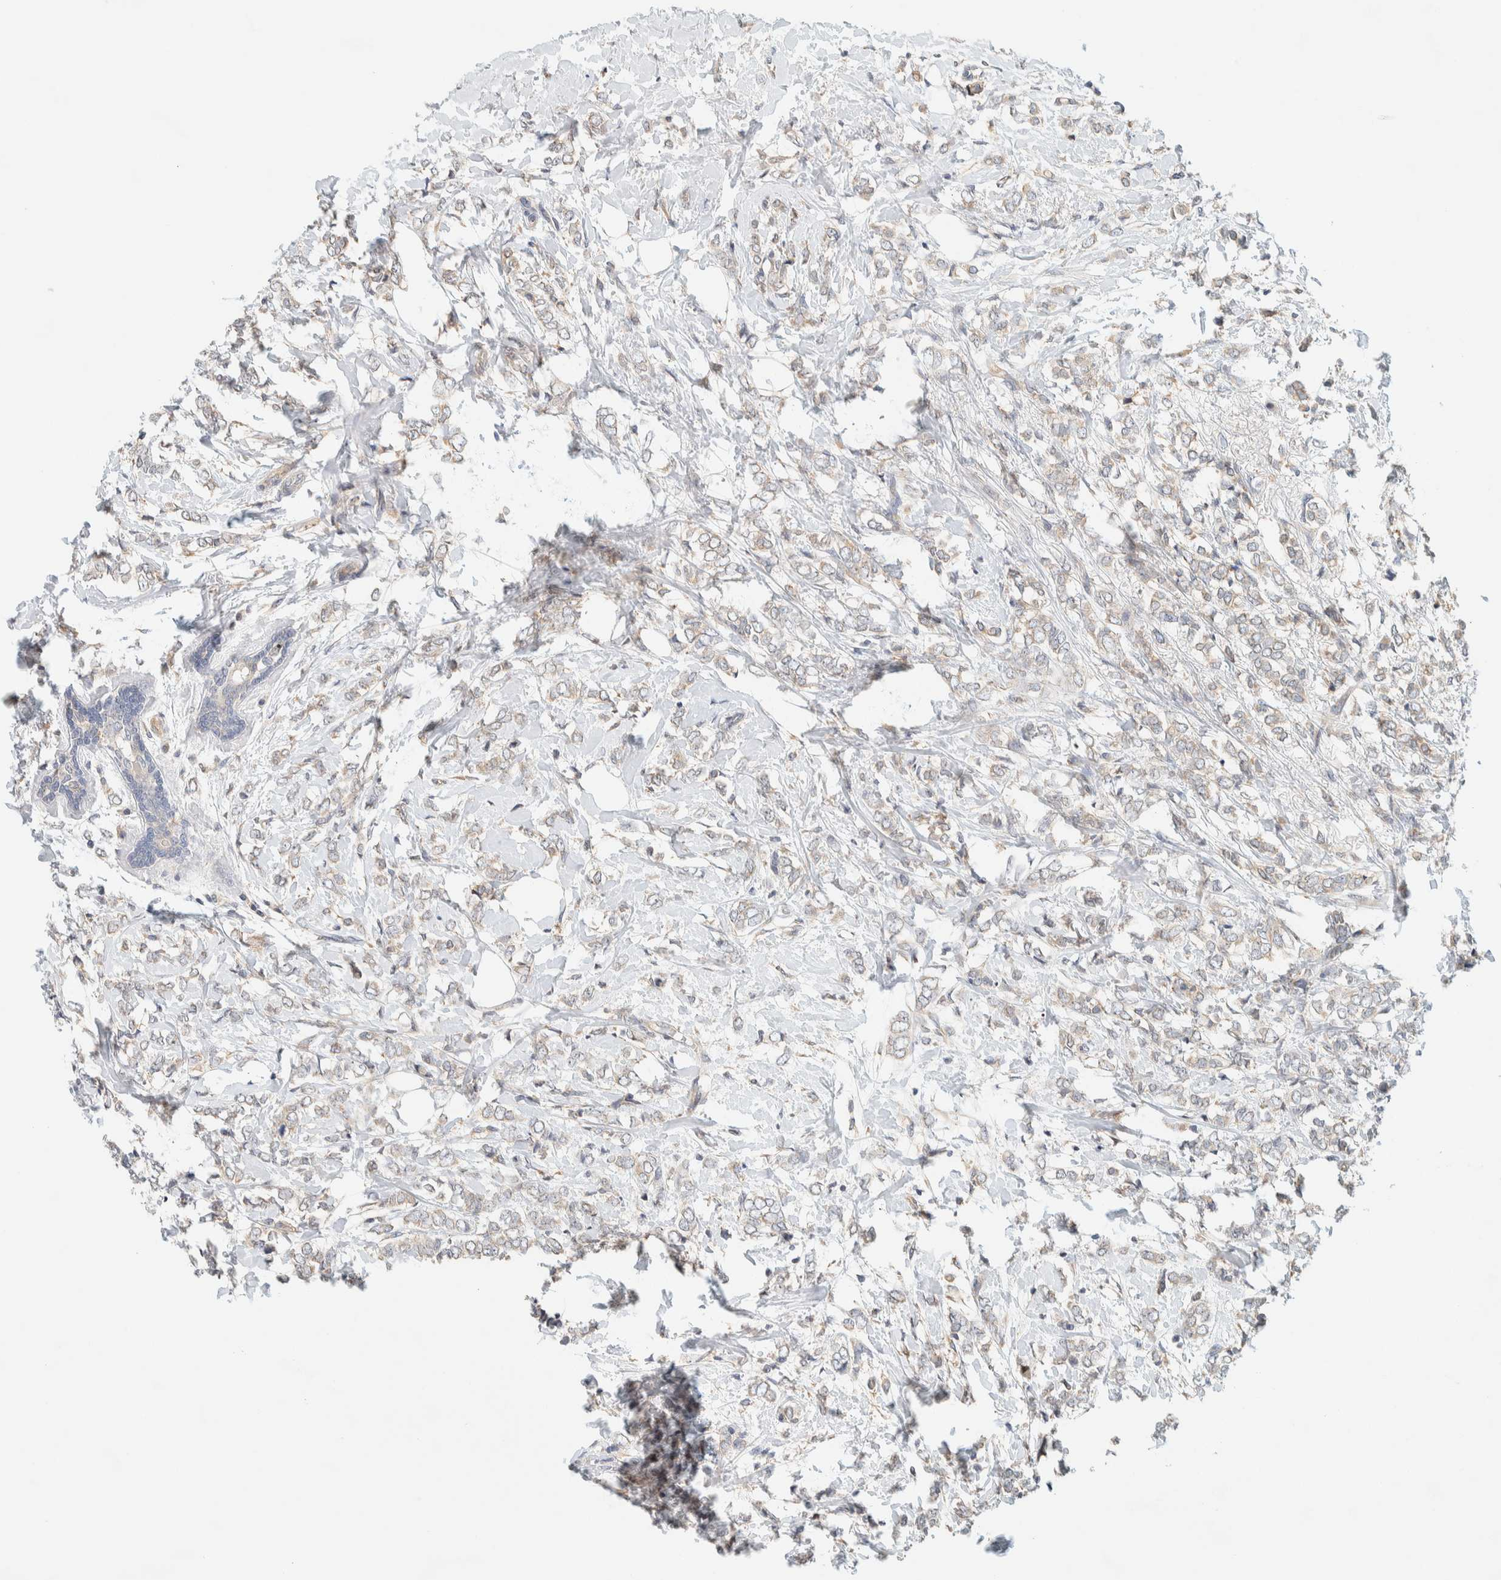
{"staining": {"intensity": "weak", "quantity": "<25%", "location": "cytoplasmic/membranous"}, "tissue": "breast cancer", "cell_type": "Tumor cells", "image_type": "cancer", "snomed": [{"axis": "morphology", "description": "Normal tissue, NOS"}, {"axis": "morphology", "description": "Lobular carcinoma"}, {"axis": "topography", "description": "Breast"}], "caption": "The IHC photomicrograph has no significant staining in tumor cells of breast cancer (lobular carcinoma) tissue.", "gene": "SUMF2", "patient": {"sex": "female", "age": 47}}